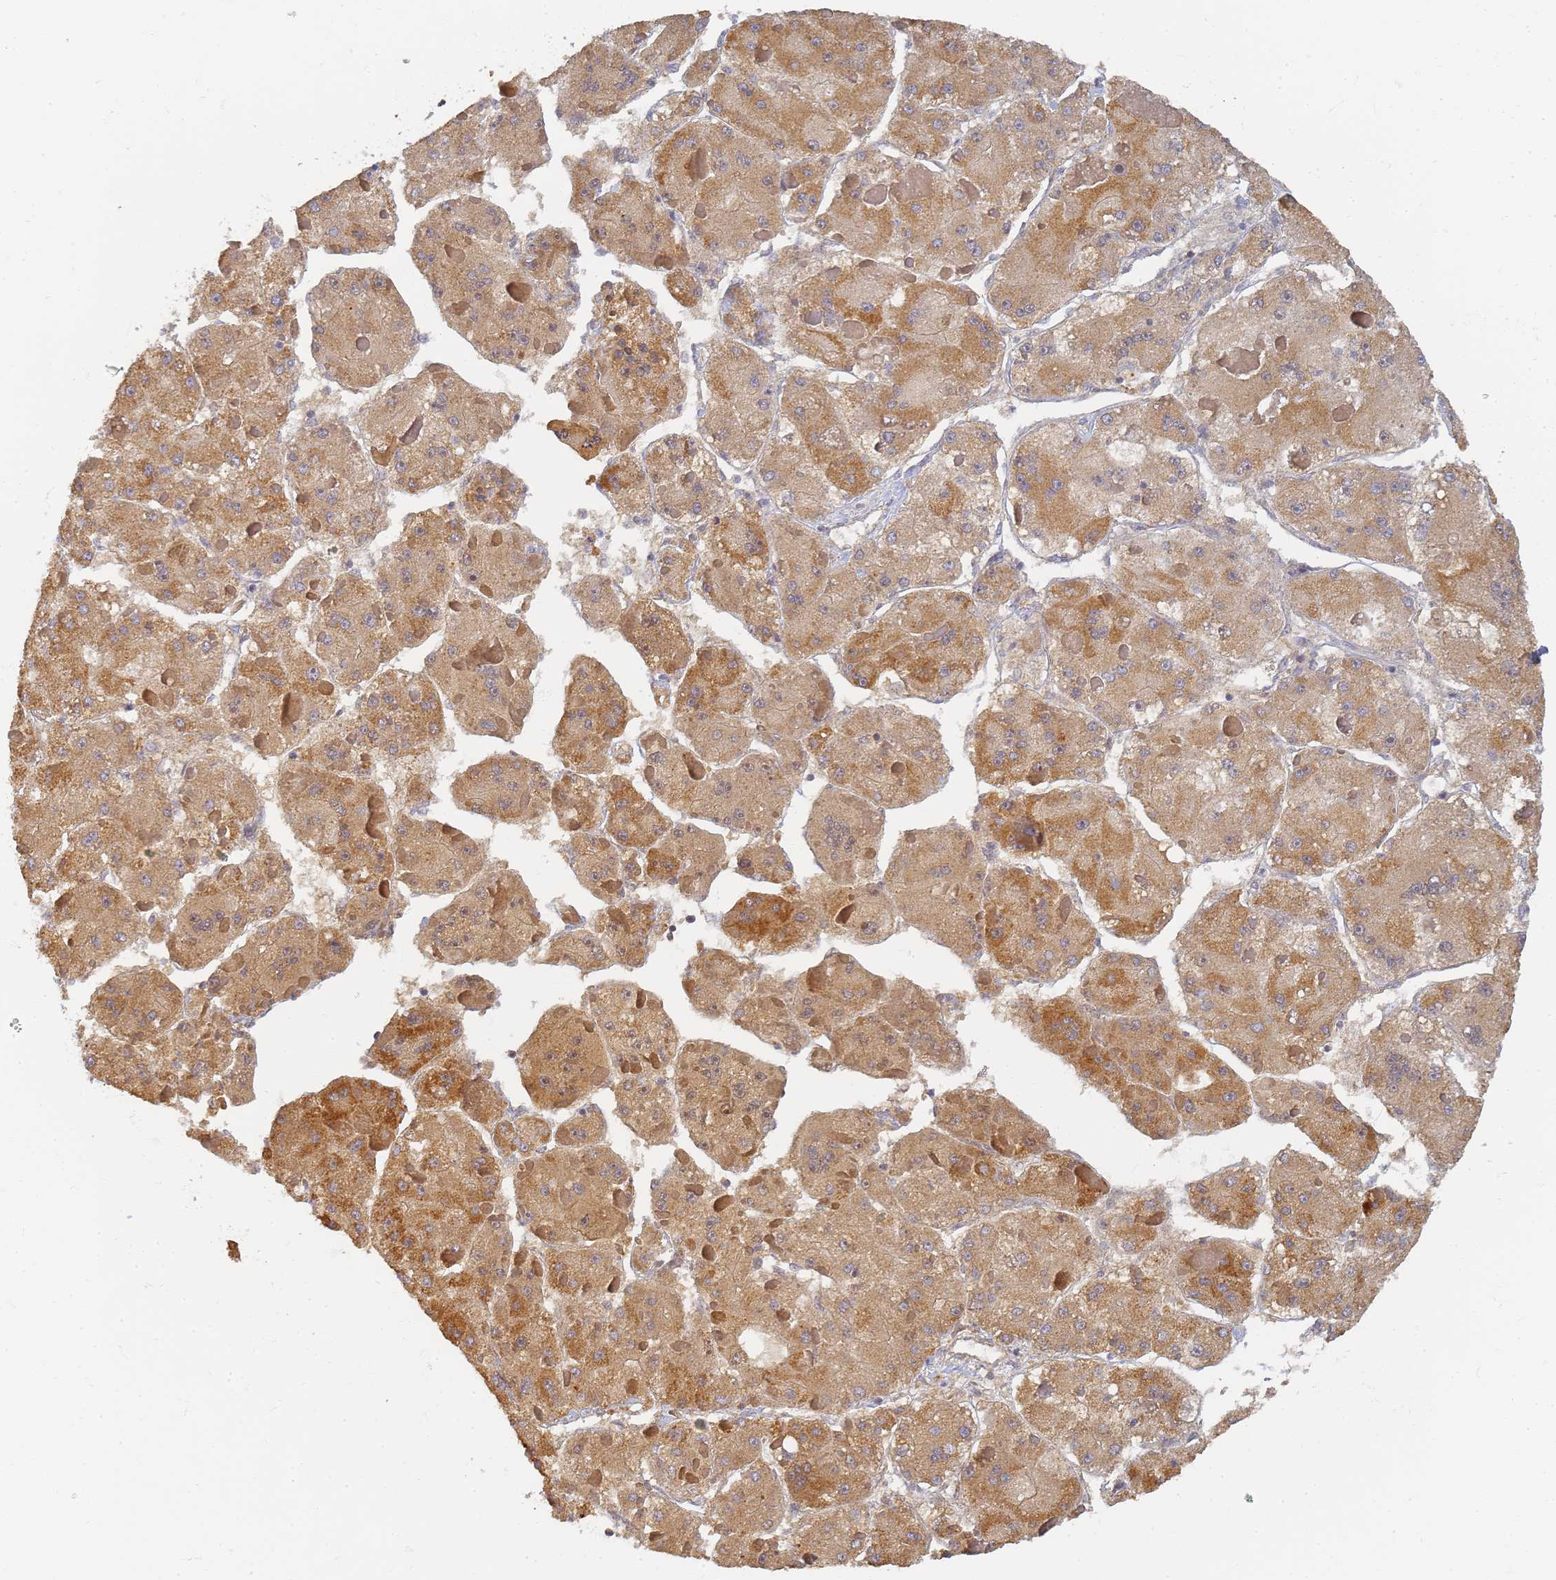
{"staining": {"intensity": "moderate", "quantity": ">75%", "location": "cytoplasmic/membranous"}, "tissue": "liver cancer", "cell_type": "Tumor cells", "image_type": "cancer", "snomed": [{"axis": "morphology", "description": "Carcinoma, Hepatocellular, NOS"}, {"axis": "topography", "description": "Liver"}], "caption": "Protein expression by IHC shows moderate cytoplasmic/membranous positivity in approximately >75% of tumor cells in liver cancer.", "gene": "UTP23", "patient": {"sex": "female", "age": 73}}